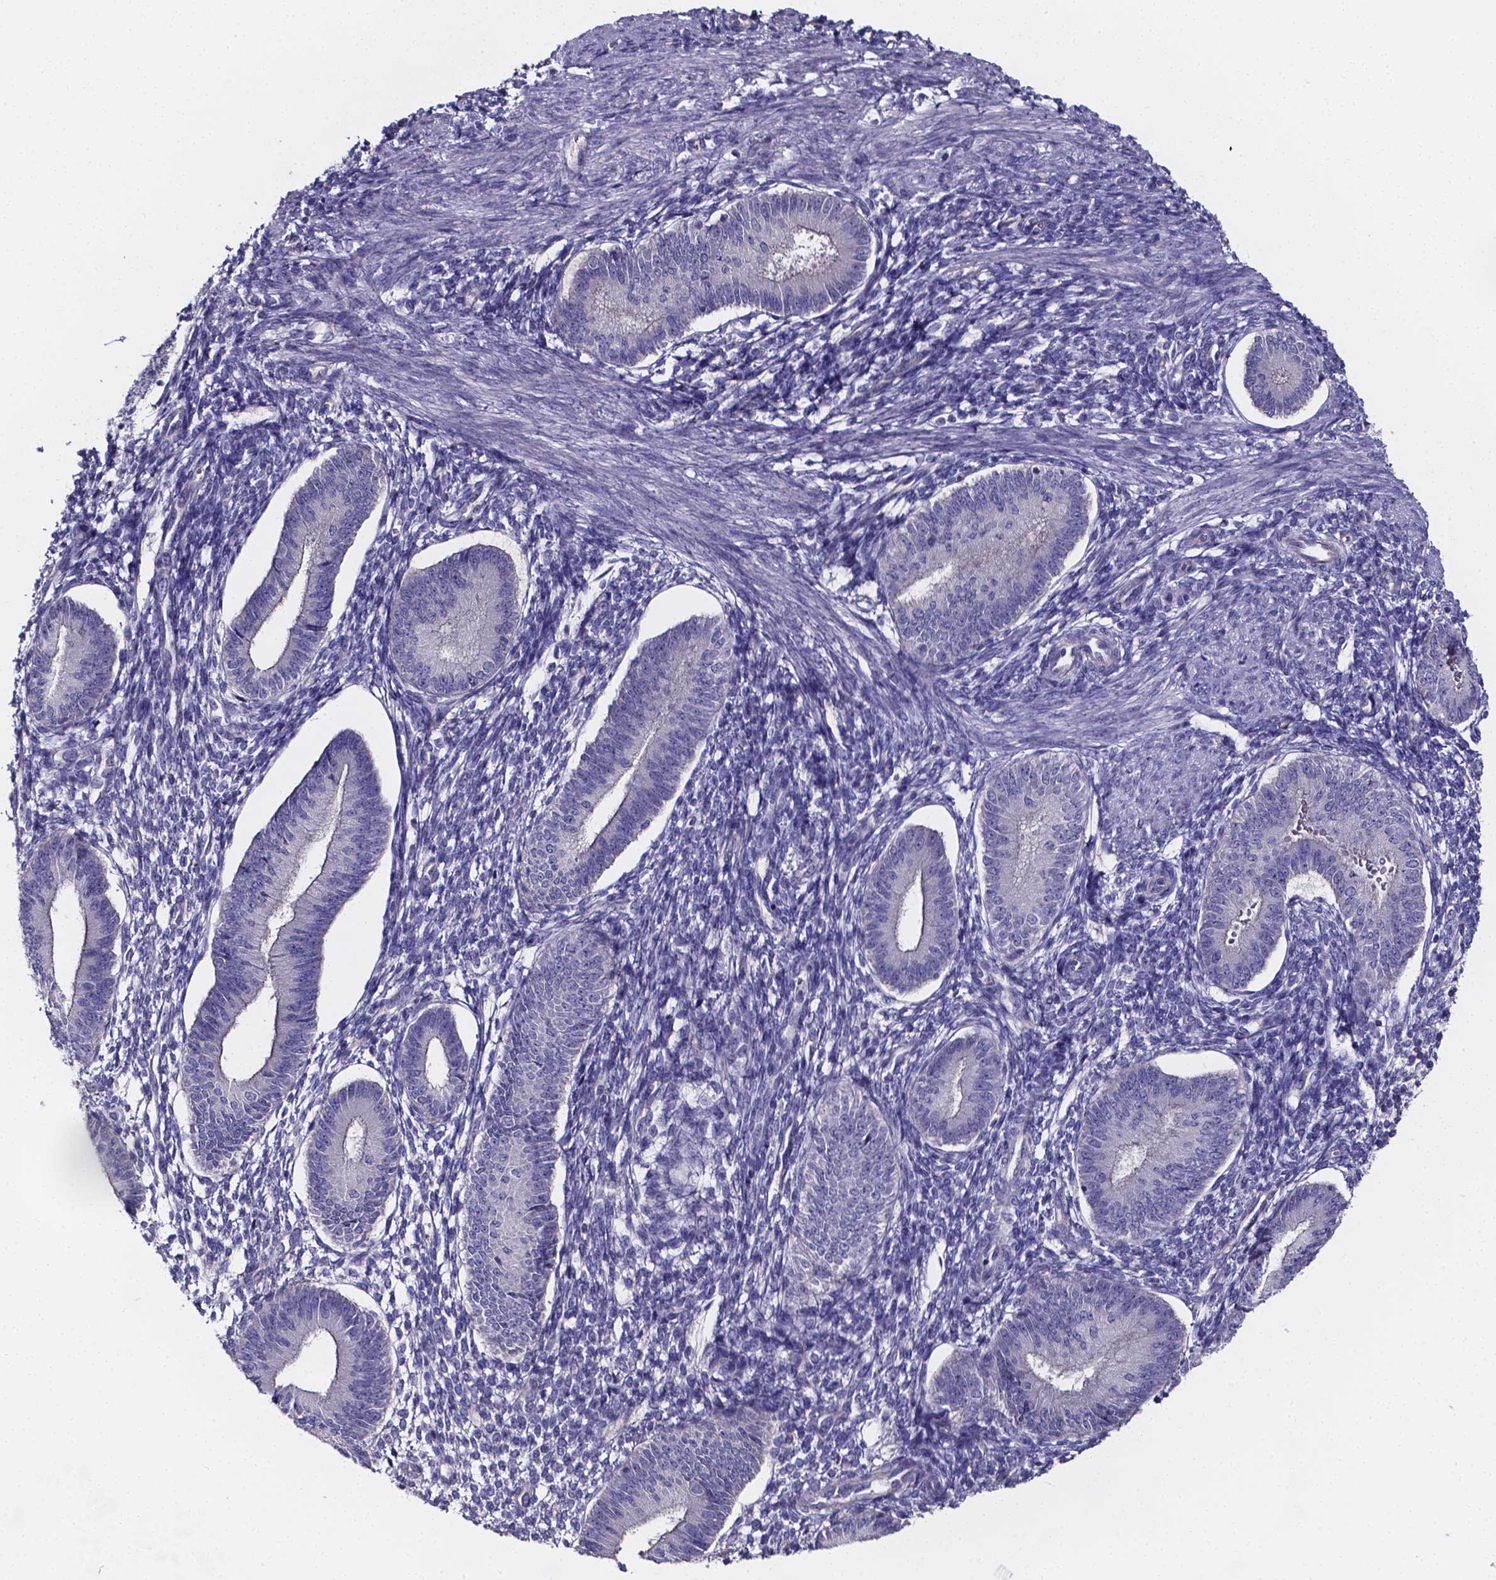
{"staining": {"intensity": "negative", "quantity": "none", "location": "none"}, "tissue": "endometrium", "cell_type": "Cells in endometrial stroma", "image_type": "normal", "snomed": [{"axis": "morphology", "description": "Normal tissue, NOS"}, {"axis": "topography", "description": "Endometrium"}], "caption": "Immunohistochemistry micrograph of normal human endometrium stained for a protein (brown), which shows no positivity in cells in endometrial stroma. (Stains: DAB (3,3'-diaminobenzidine) immunohistochemistry (IHC) with hematoxylin counter stain, Microscopy: brightfield microscopy at high magnification).", "gene": "CACNG8", "patient": {"sex": "female", "age": 39}}